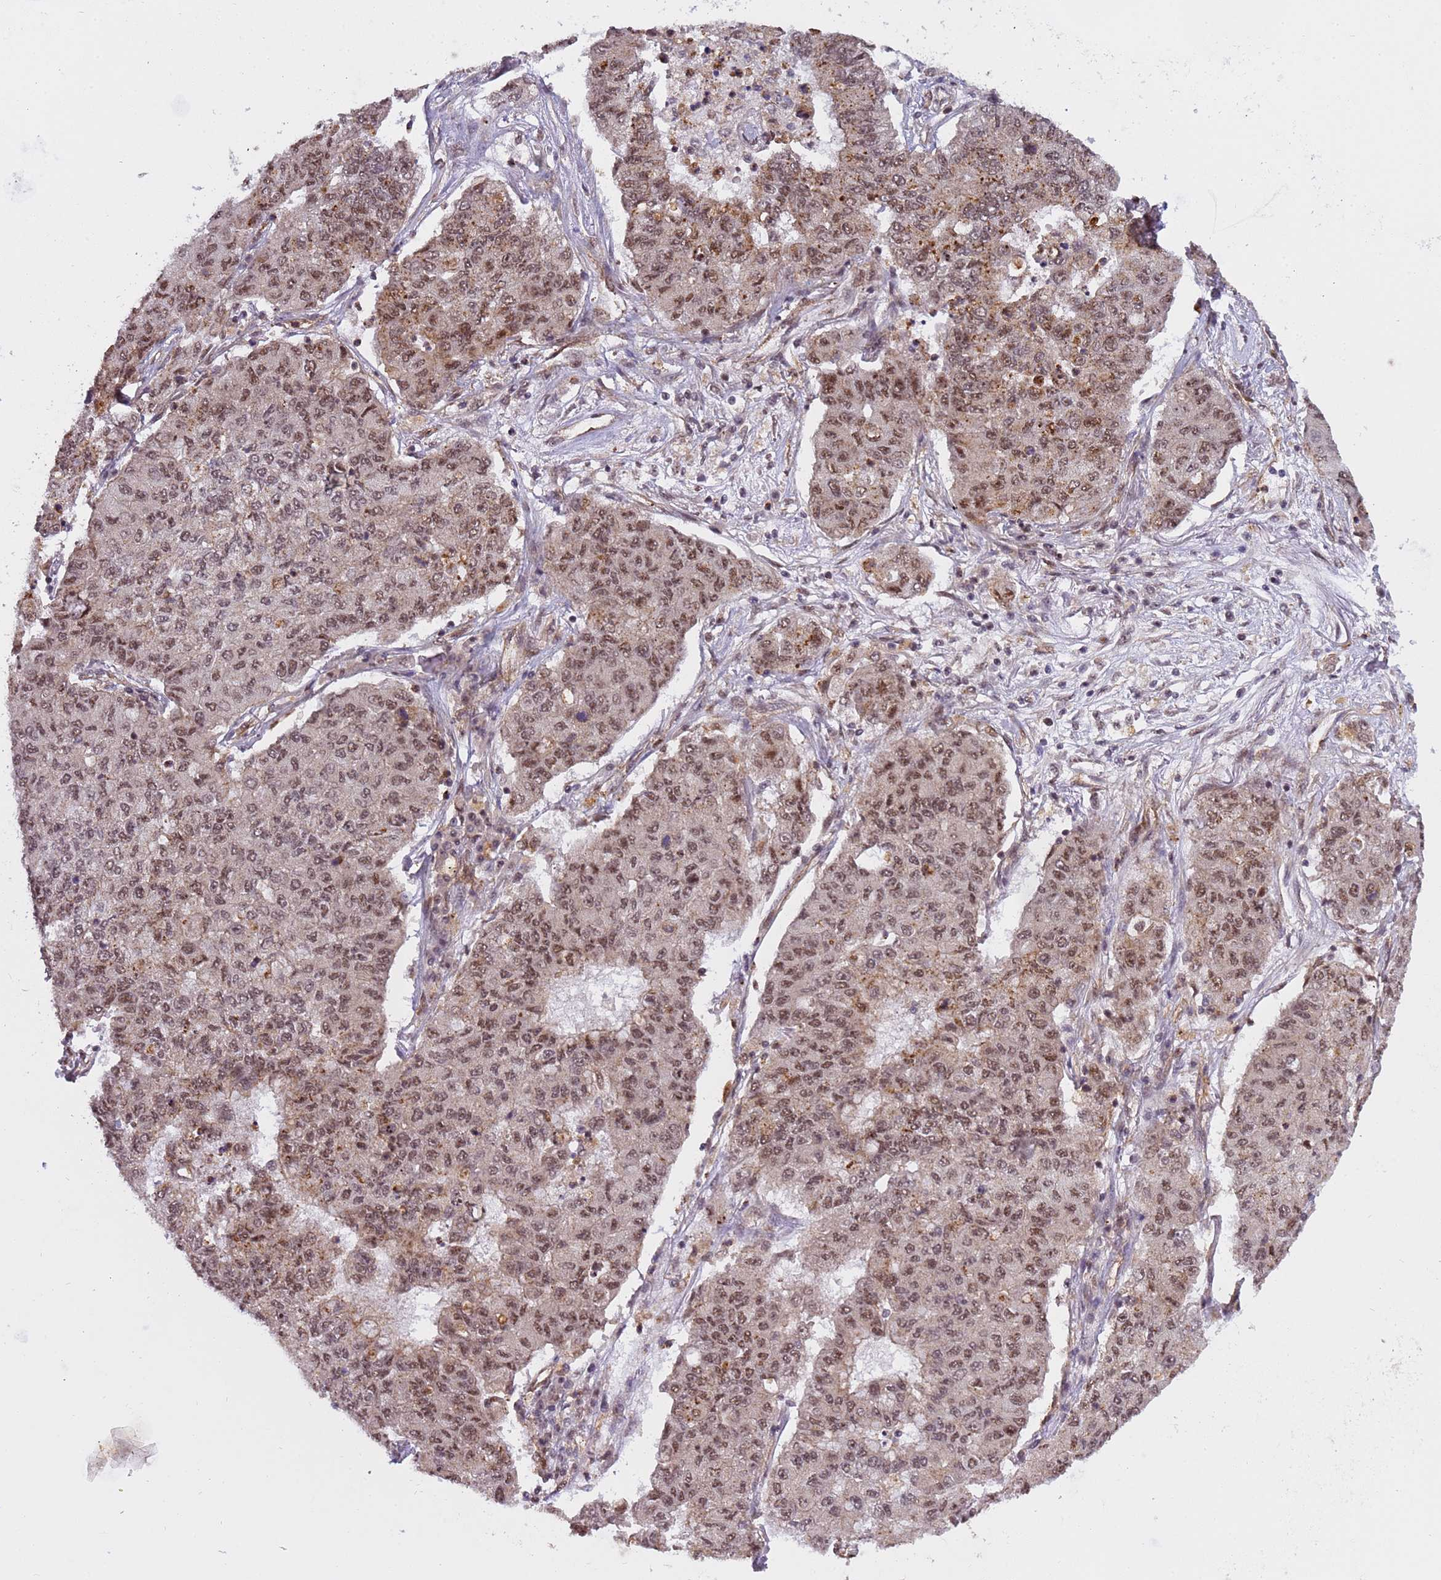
{"staining": {"intensity": "moderate", "quantity": ">75%", "location": "nuclear"}, "tissue": "lung cancer", "cell_type": "Tumor cells", "image_type": "cancer", "snomed": [{"axis": "morphology", "description": "Squamous cell carcinoma, NOS"}, {"axis": "topography", "description": "Lung"}], "caption": "A brown stain highlights moderate nuclear positivity of a protein in lung cancer tumor cells. (Stains: DAB (3,3'-diaminobenzidine) in brown, nuclei in blue, Microscopy: brightfield microscopy at high magnification).", "gene": "EMC2", "patient": {"sex": "male", "age": 74}}